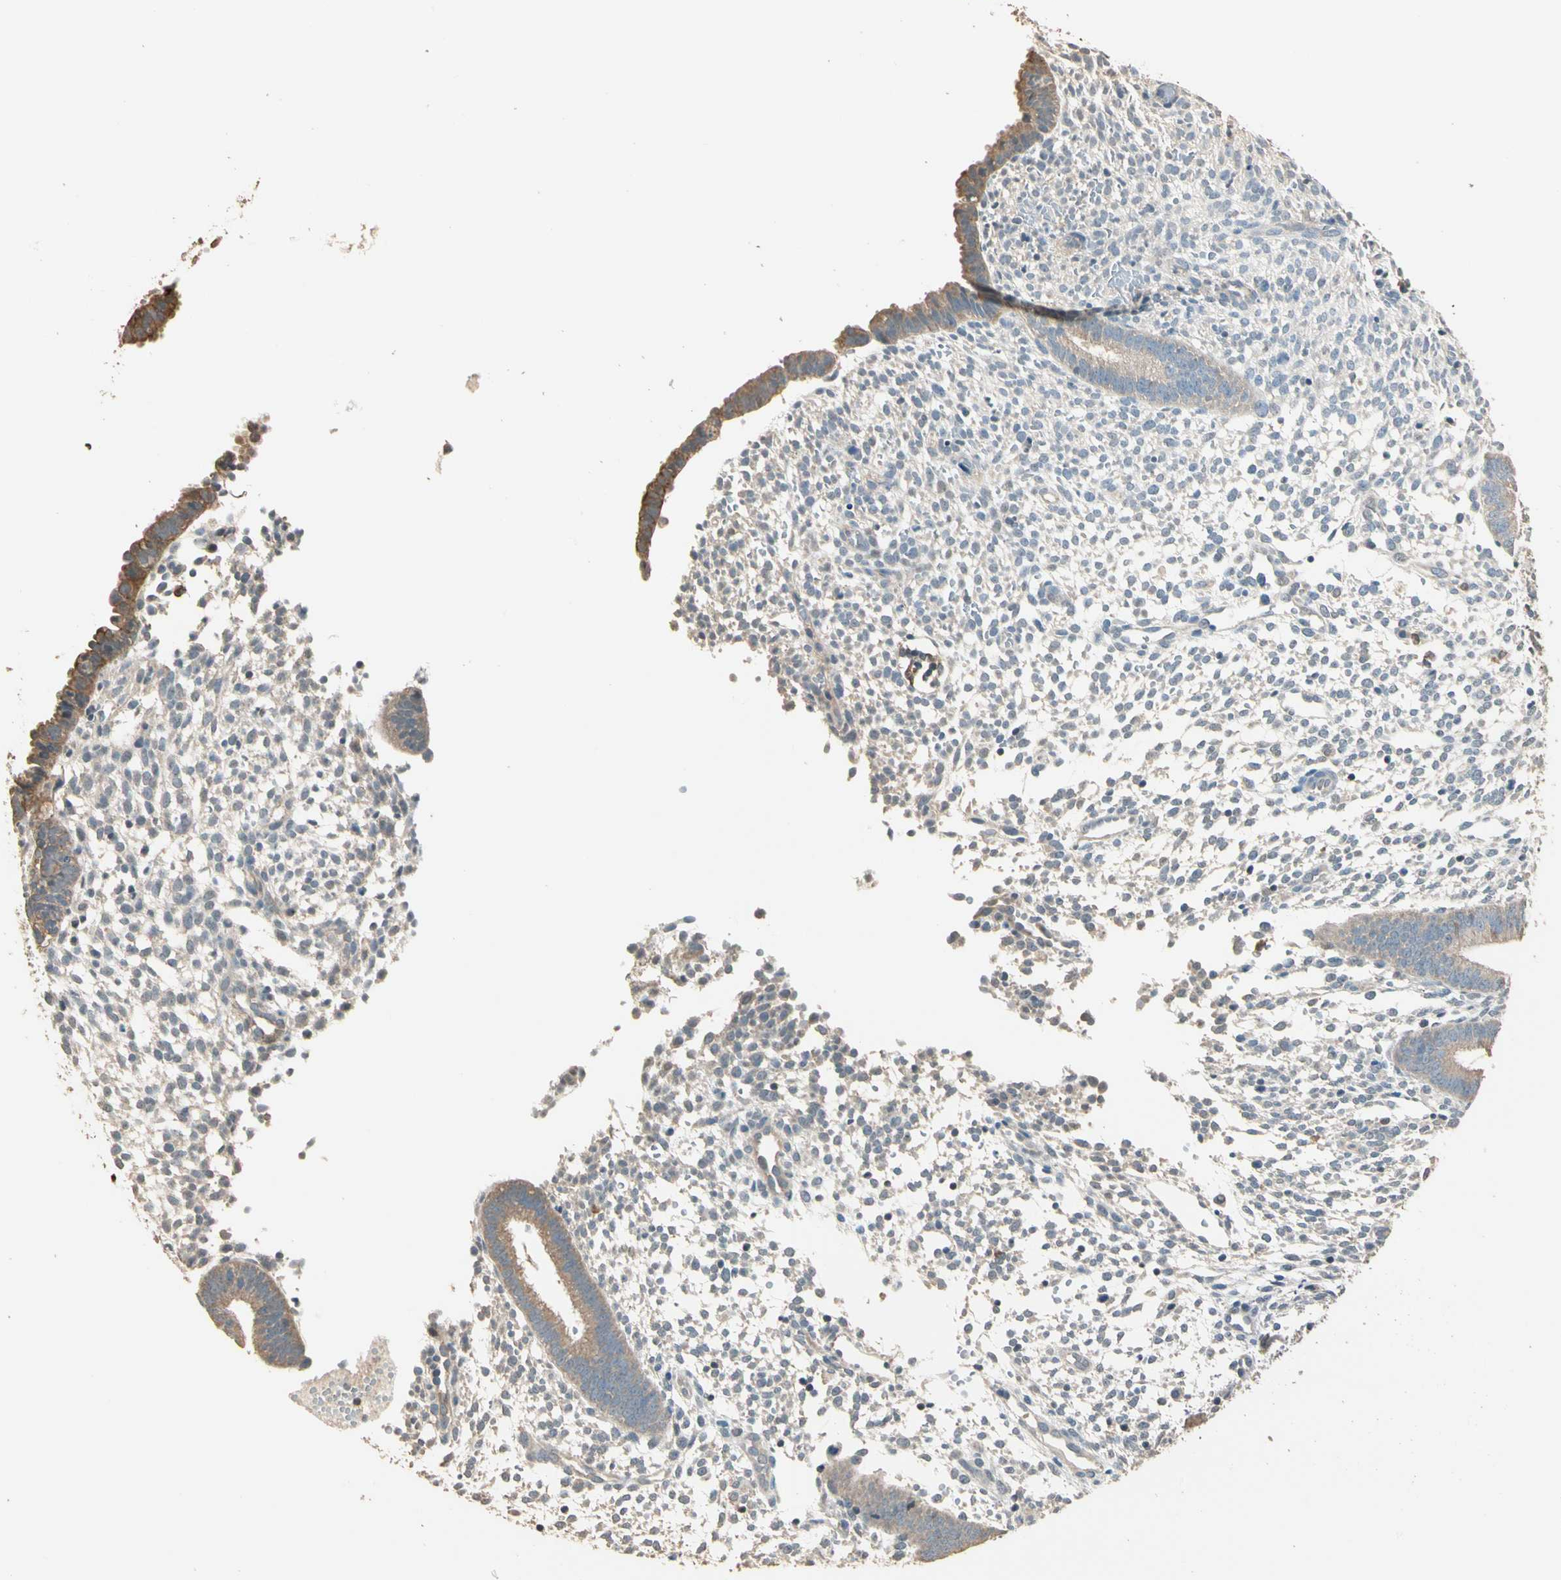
{"staining": {"intensity": "weak", "quantity": "<25%", "location": "cytoplasmic/membranous"}, "tissue": "endometrium", "cell_type": "Cells in endometrial stroma", "image_type": "normal", "snomed": [{"axis": "morphology", "description": "Normal tissue, NOS"}, {"axis": "topography", "description": "Endometrium"}], "caption": "The micrograph exhibits no significant expression in cells in endometrial stroma of endometrium.", "gene": "MAP3K7", "patient": {"sex": "female", "age": 35}}